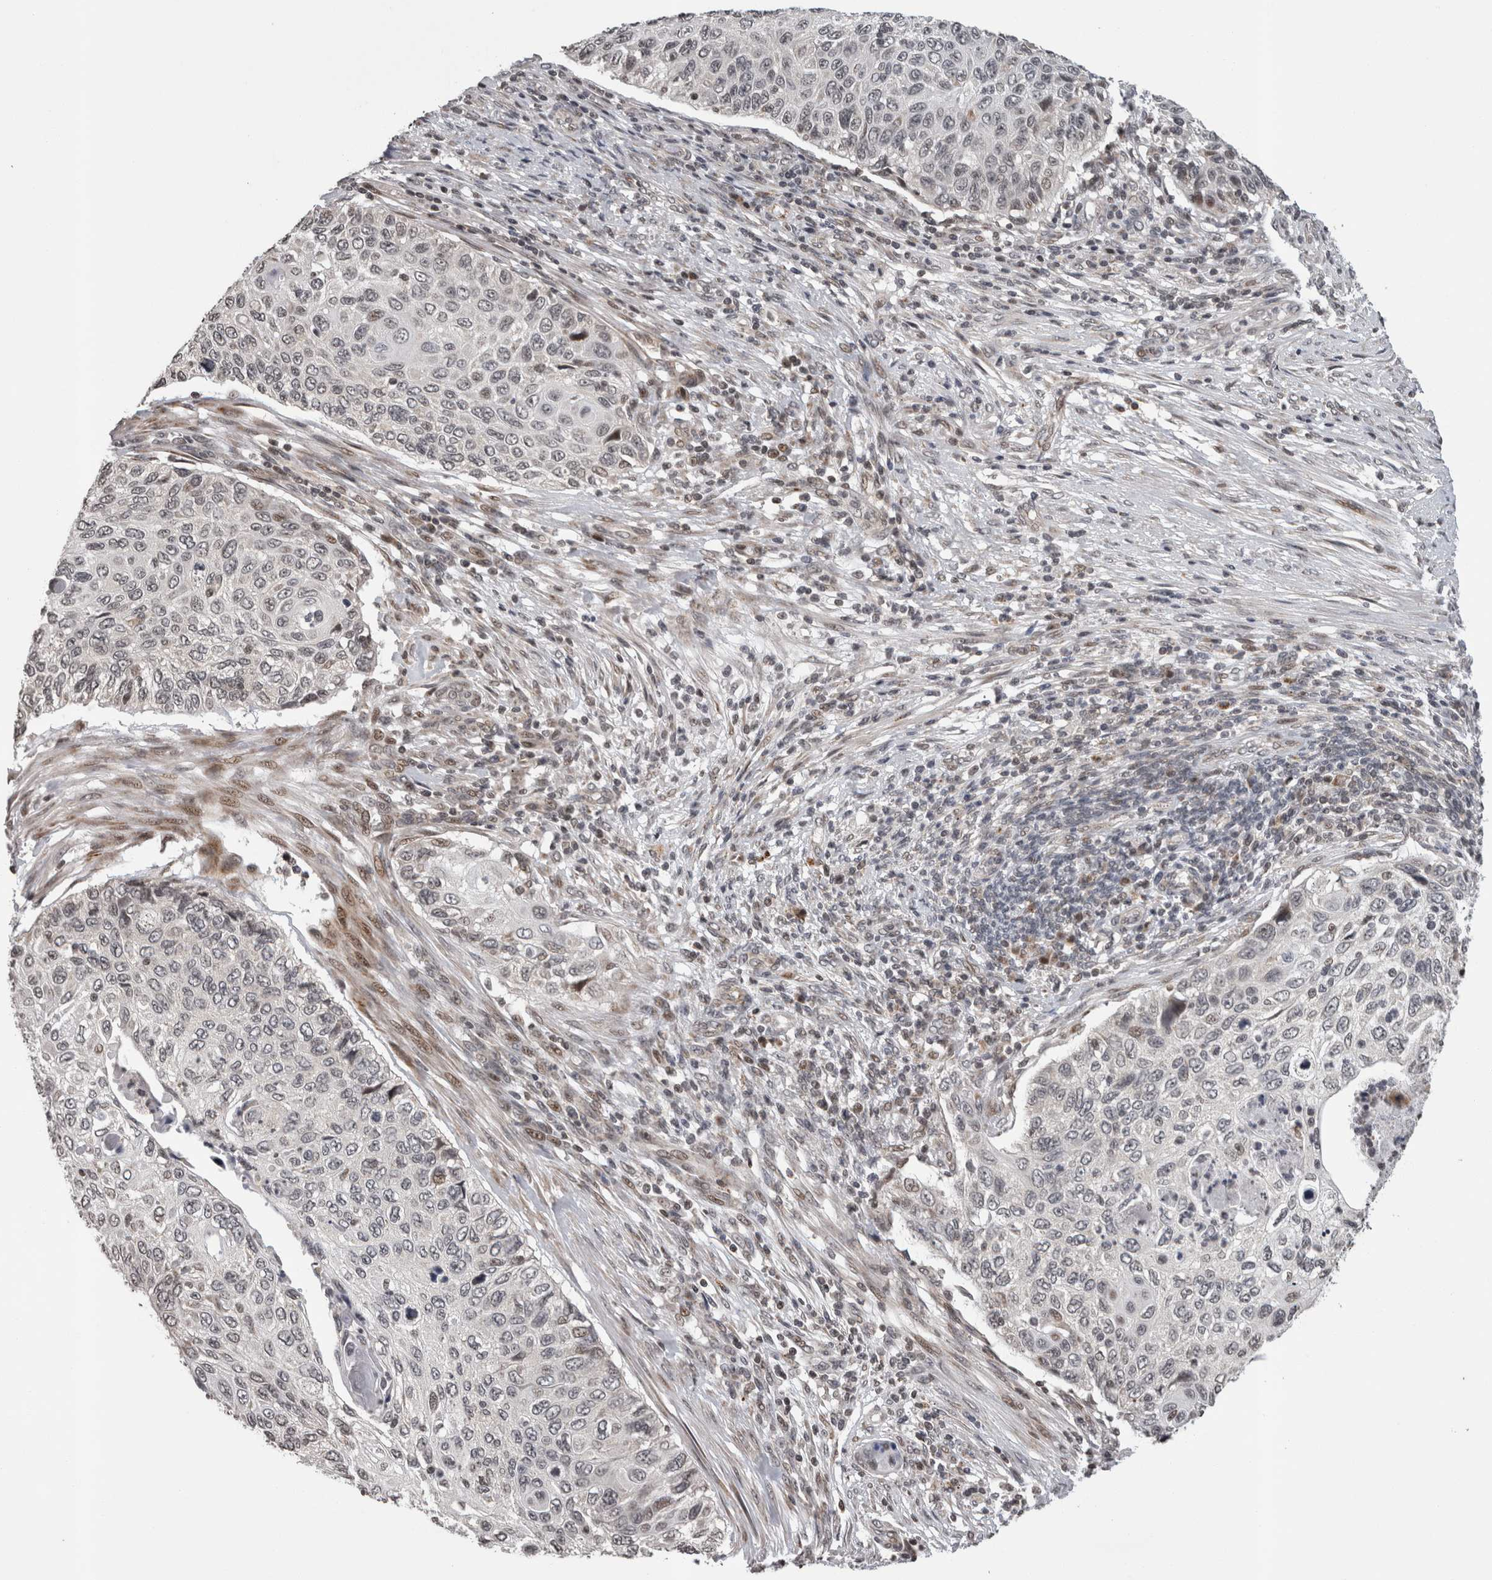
{"staining": {"intensity": "negative", "quantity": "none", "location": "none"}, "tissue": "cervical cancer", "cell_type": "Tumor cells", "image_type": "cancer", "snomed": [{"axis": "morphology", "description": "Squamous cell carcinoma, NOS"}, {"axis": "topography", "description": "Cervix"}], "caption": "An immunohistochemistry micrograph of squamous cell carcinoma (cervical) is shown. There is no staining in tumor cells of squamous cell carcinoma (cervical).", "gene": "ZBTB11", "patient": {"sex": "female", "age": 70}}